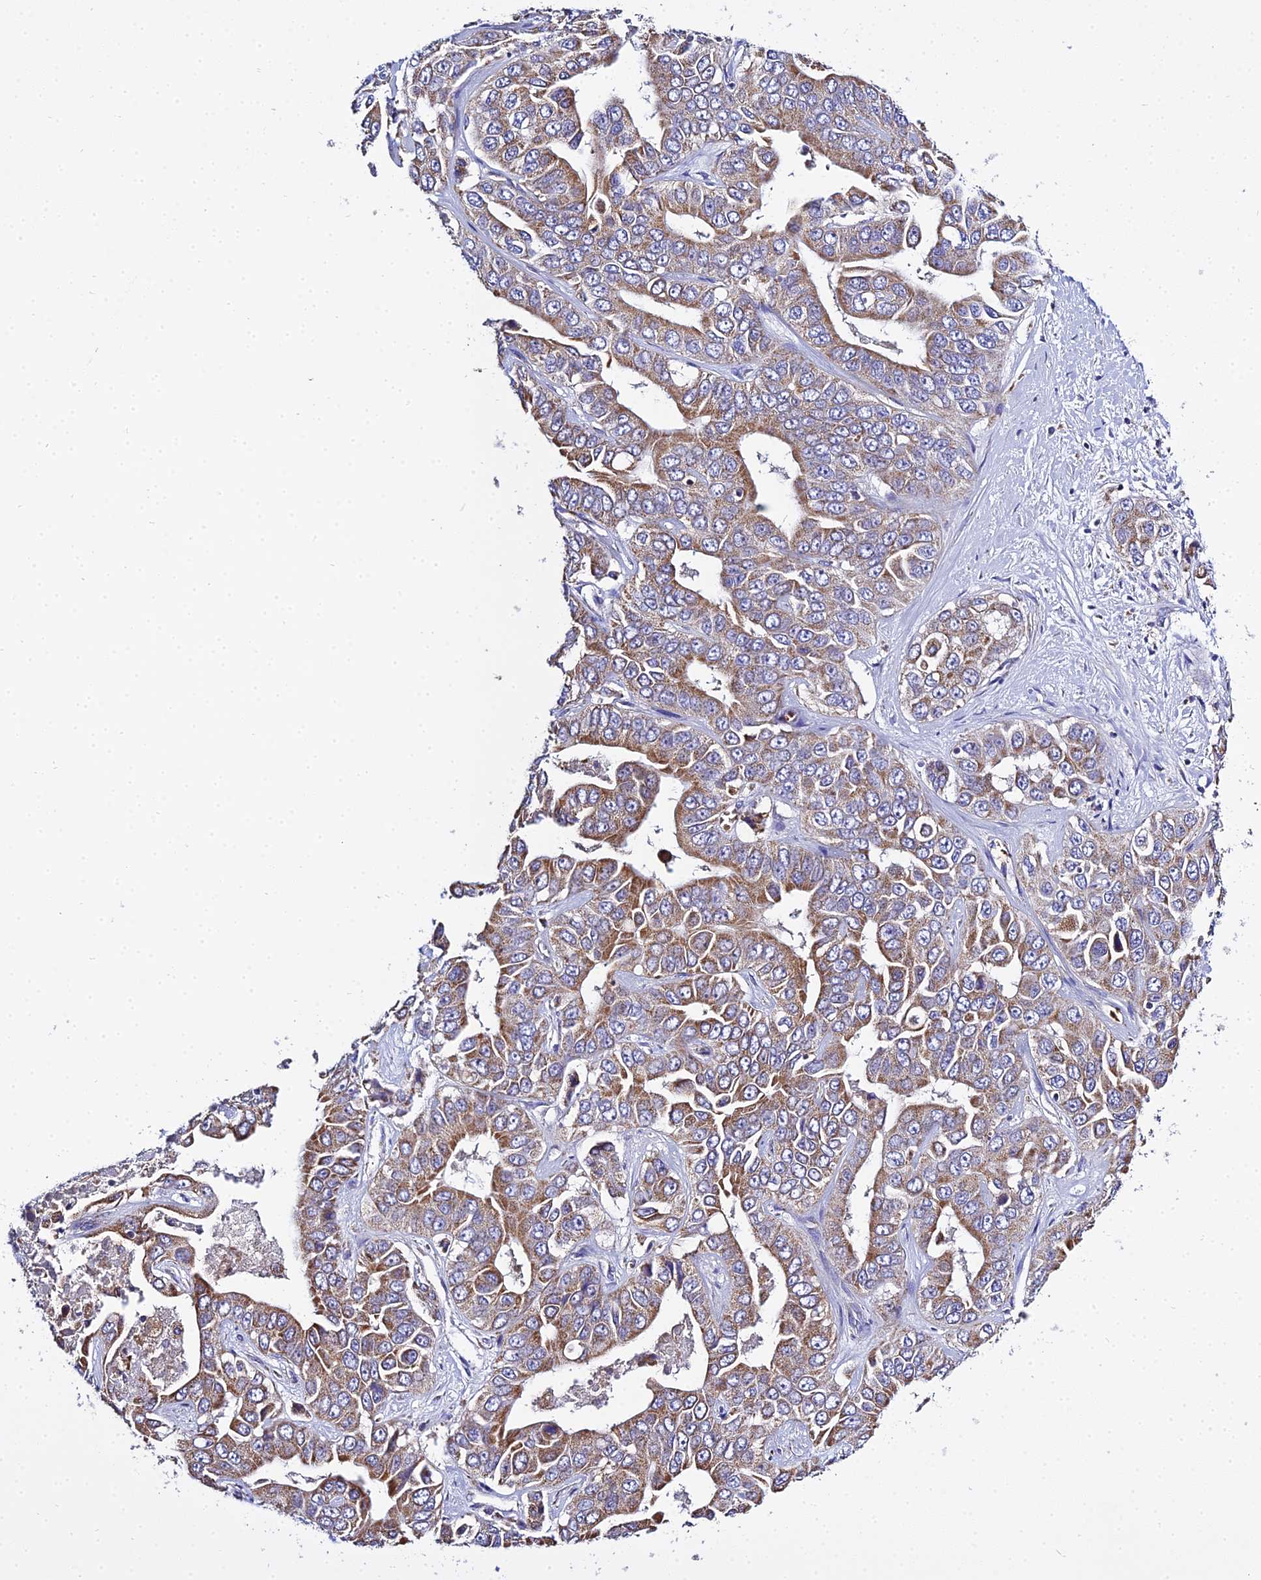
{"staining": {"intensity": "moderate", "quantity": ">75%", "location": "cytoplasmic/membranous"}, "tissue": "liver cancer", "cell_type": "Tumor cells", "image_type": "cancer", "snomed": [{"axis": "morphology", "description": "Cholangiocarcinoma"}, {"axis": "topography", "description": "Liver"}], "caption": "Liver cancer (cholangiocarcinoma) tissue displays moderate cytoplasmic/membranous expression in approximately >75% of tumor cells", "gene": "TYW5", "patient": {"sex": "female", "age": 52}}